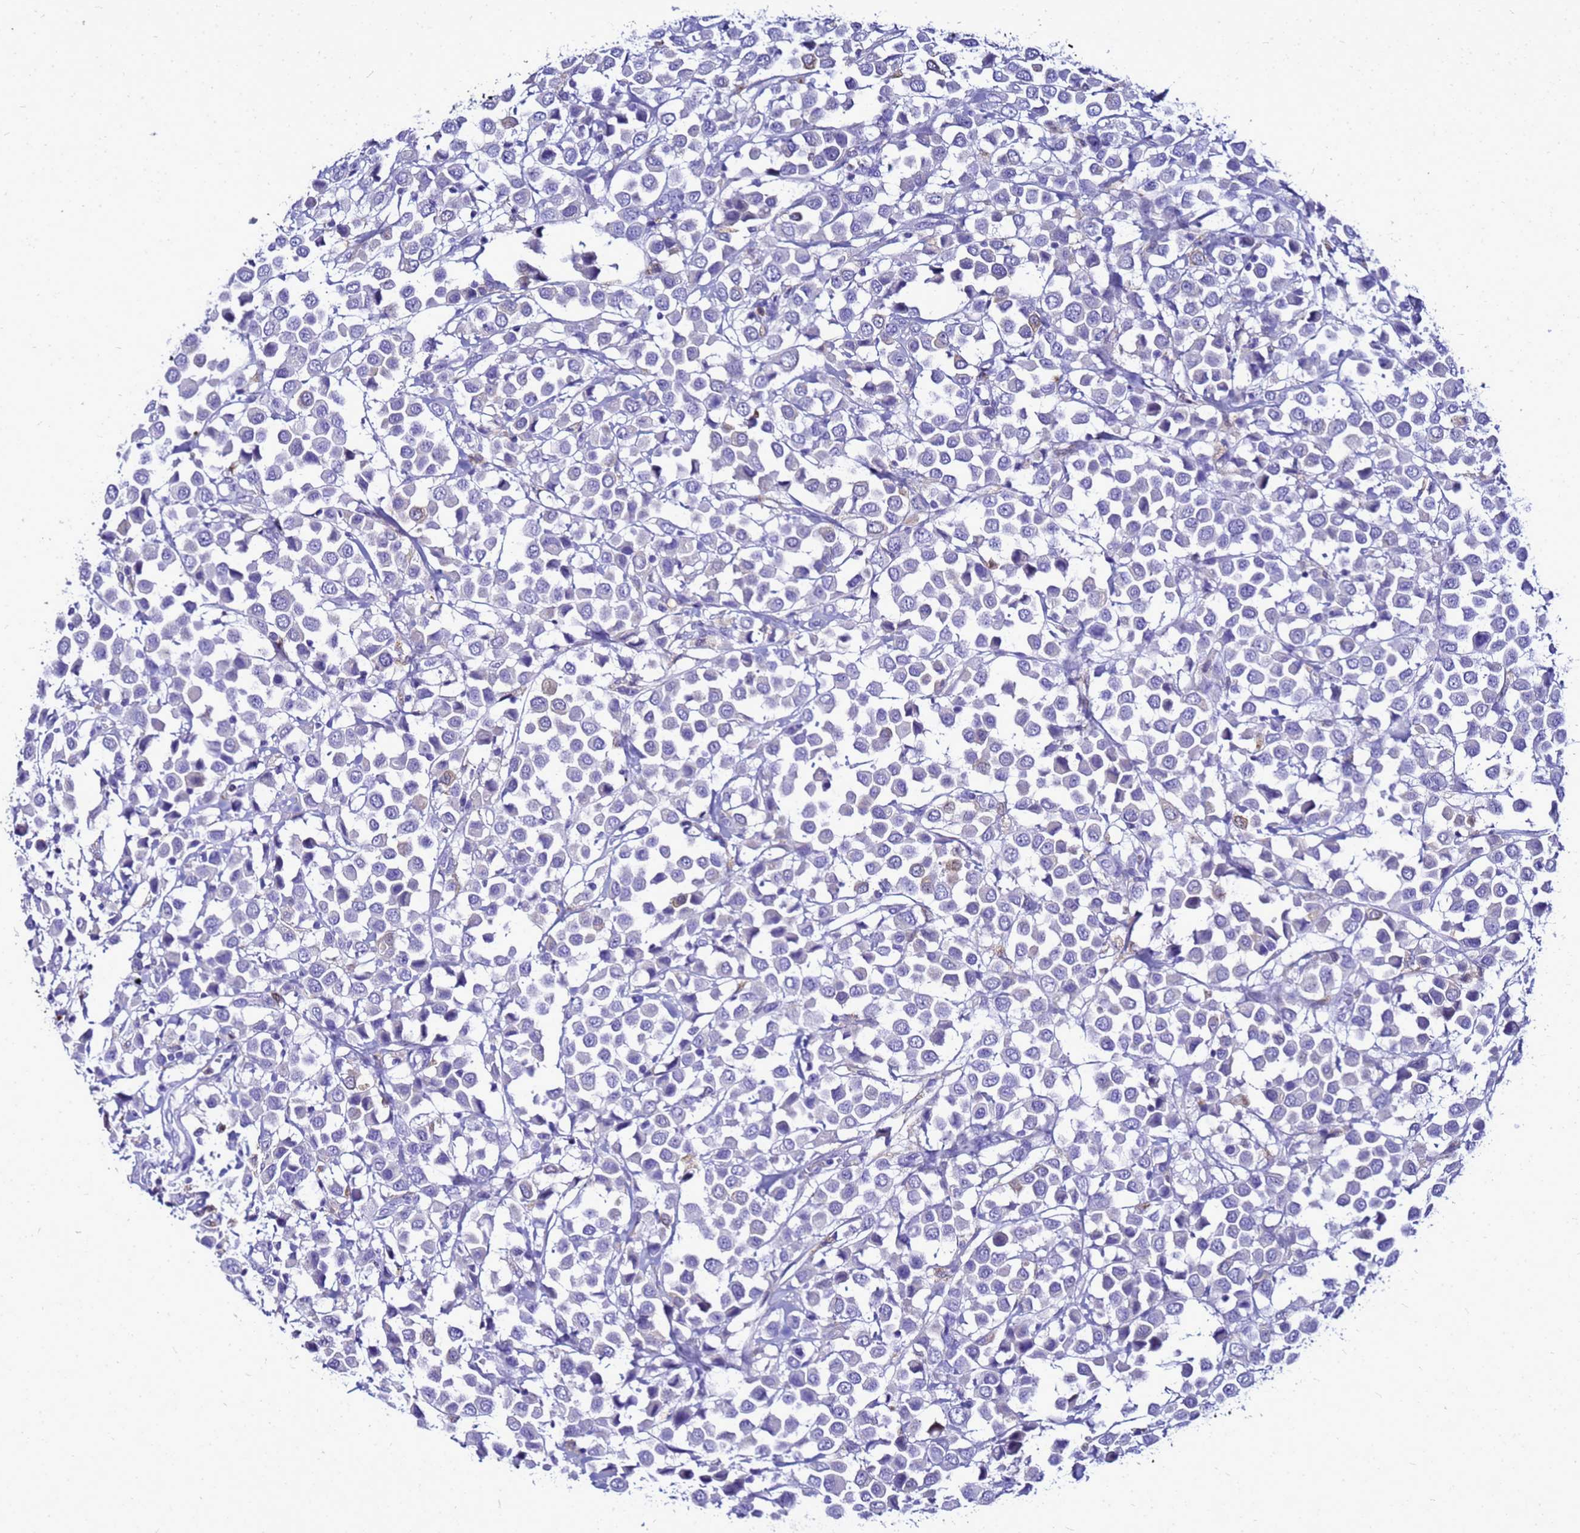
{"staining": {"intensity": "negative", "quantity": "none", "location": "none"}, "tissue": "breast cancer", "cell_type": "Tumor cells", "image_type": "cancer", "snomed": [{"axis": "morphology", "description": "Duct carcinoma"}, {"axis": "topography", "description": "Breast"}], "caption": "Protein analysis of breast infiltrating ductal carcinoma demonstrates no significant staining in tumor cells.", "gene": "CSTA", "patient": {"sex": "female", "age": 61}}